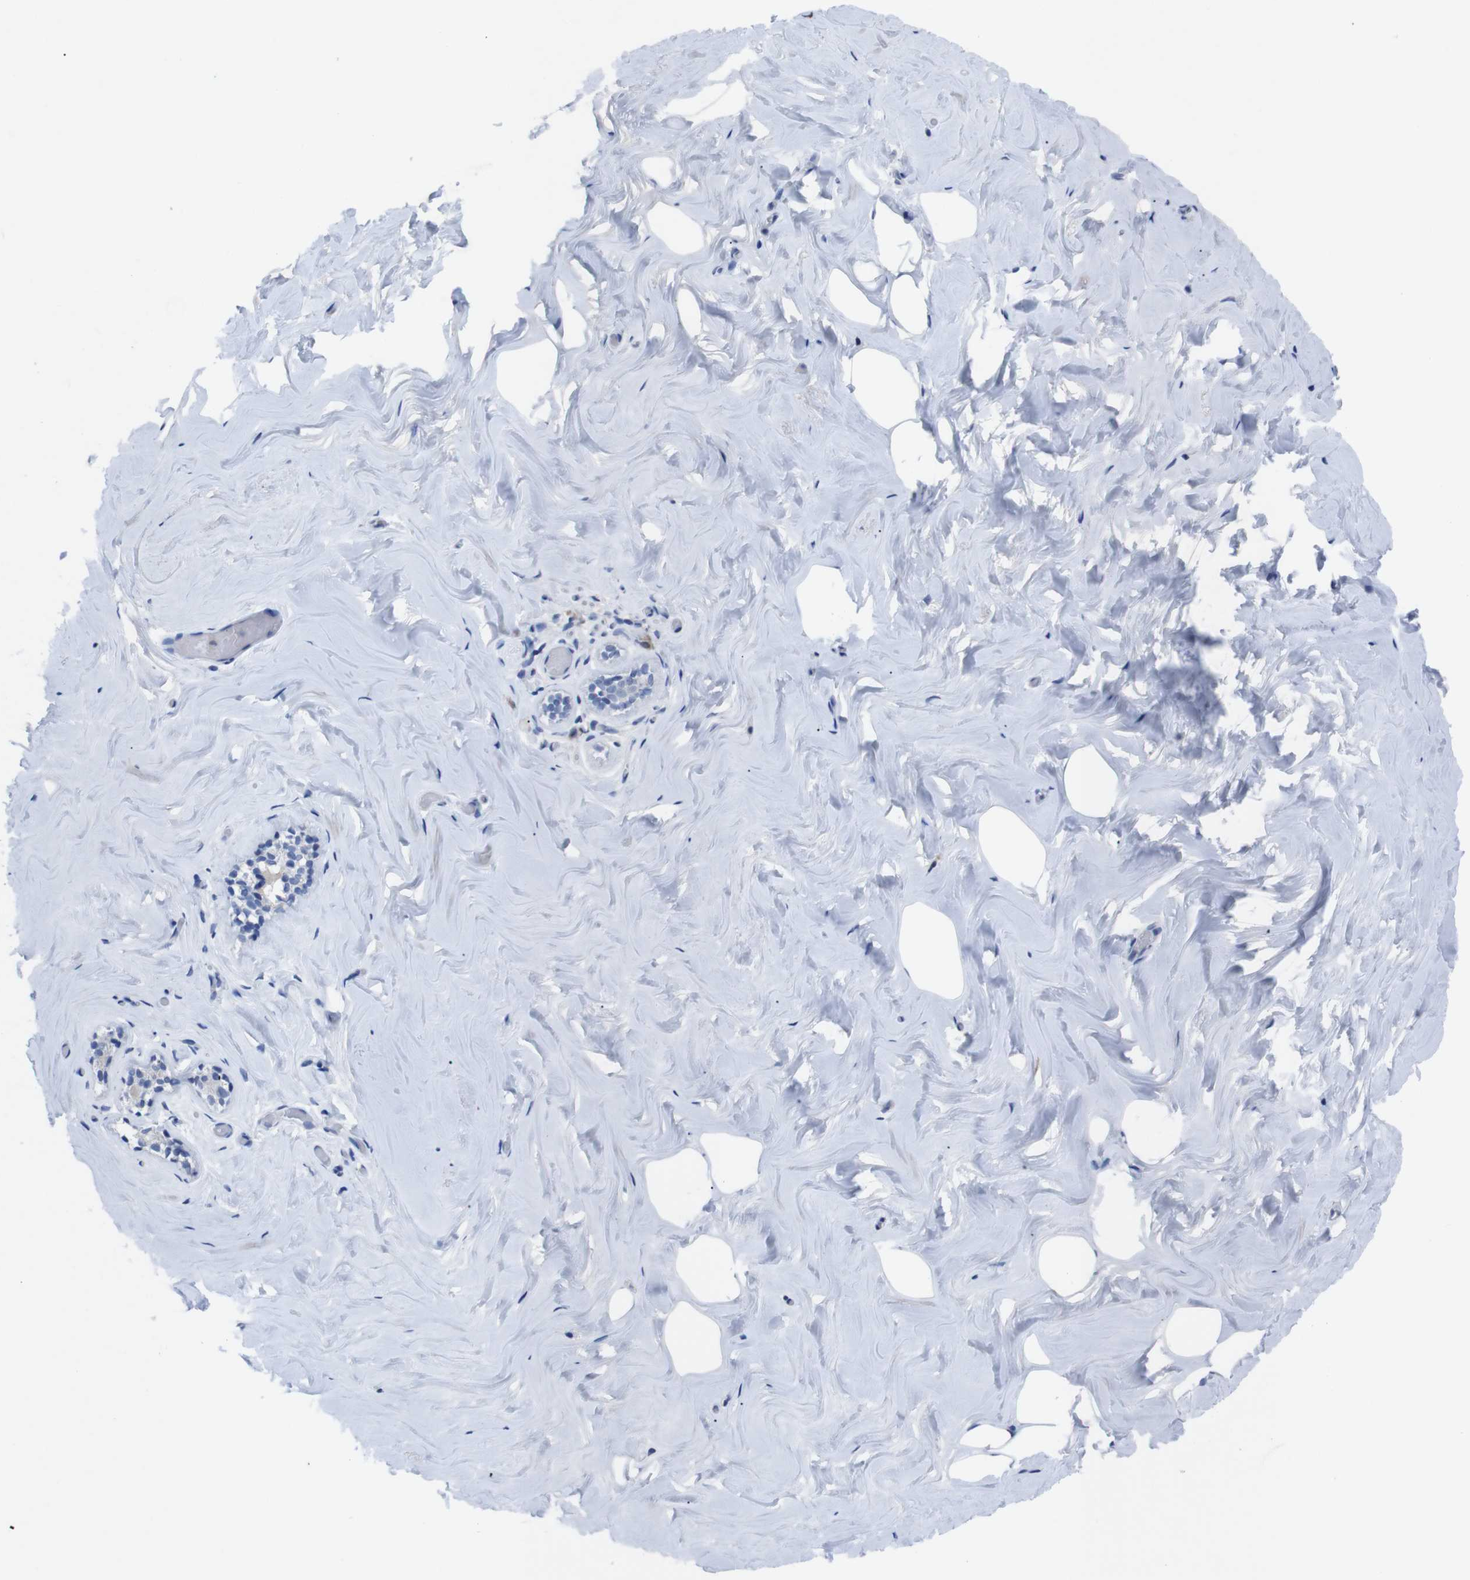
{"staining": {"intensity": "negative", "quantity": "none", "location": "none"}, "tissue": "breast", "cell_type": "Adipocytes", "image_type": "normal", "snomed": [{"axis": "morphology", "description": "Normal tissue, NOS"}, {"axis": "topography", "description": "Breast"}], "caption": "High magnification brightfield microscopy of benign breast stained with DAB (3,3'-diaminobenzidine) (brown) and counterstained with hematoxylin (blue): adipocytes show no significant expression. (IHC, brightfield microscopy, high magnification).", "gene": "IRF4", "patient": {"sex": "female", "age": 75}}